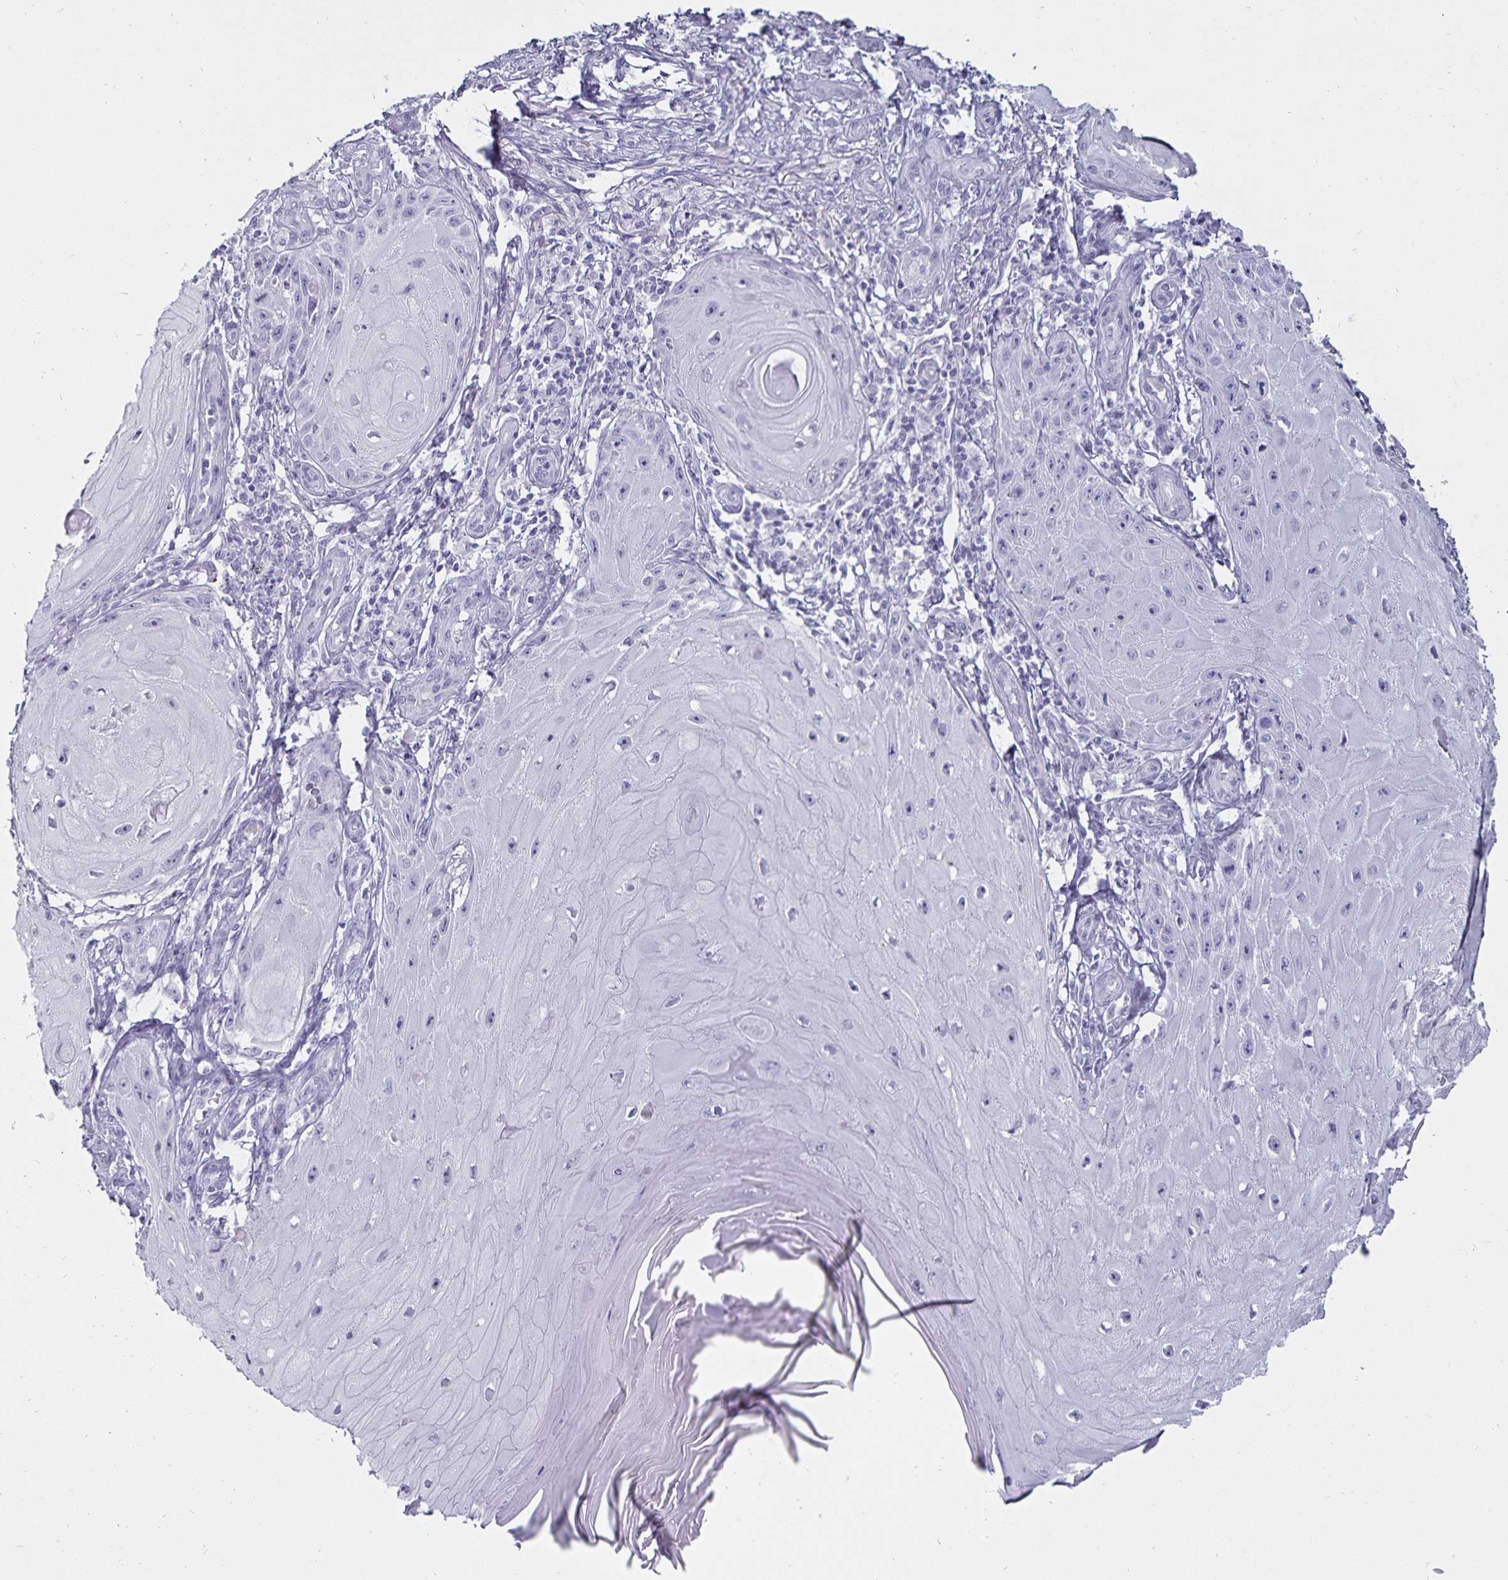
{"staining": {"intensity": "negative", "quantity": "none", "location": "none"}, "tissue": "skin cancer", "cell_type": "Tumor cells", "image_type": "cancer", "snomed": [{"axis": "morphology", "description": "Squamous cell carcinoma, NOS"}, {"axis": "topography", "description": "Skin"}], "caption": "Immunohistochemistry of human skin squamous cell carcinoma shows no positivity in tumor cells.", "gene": "DEFA6", "patient": {"sex": "female", "age": 77}}